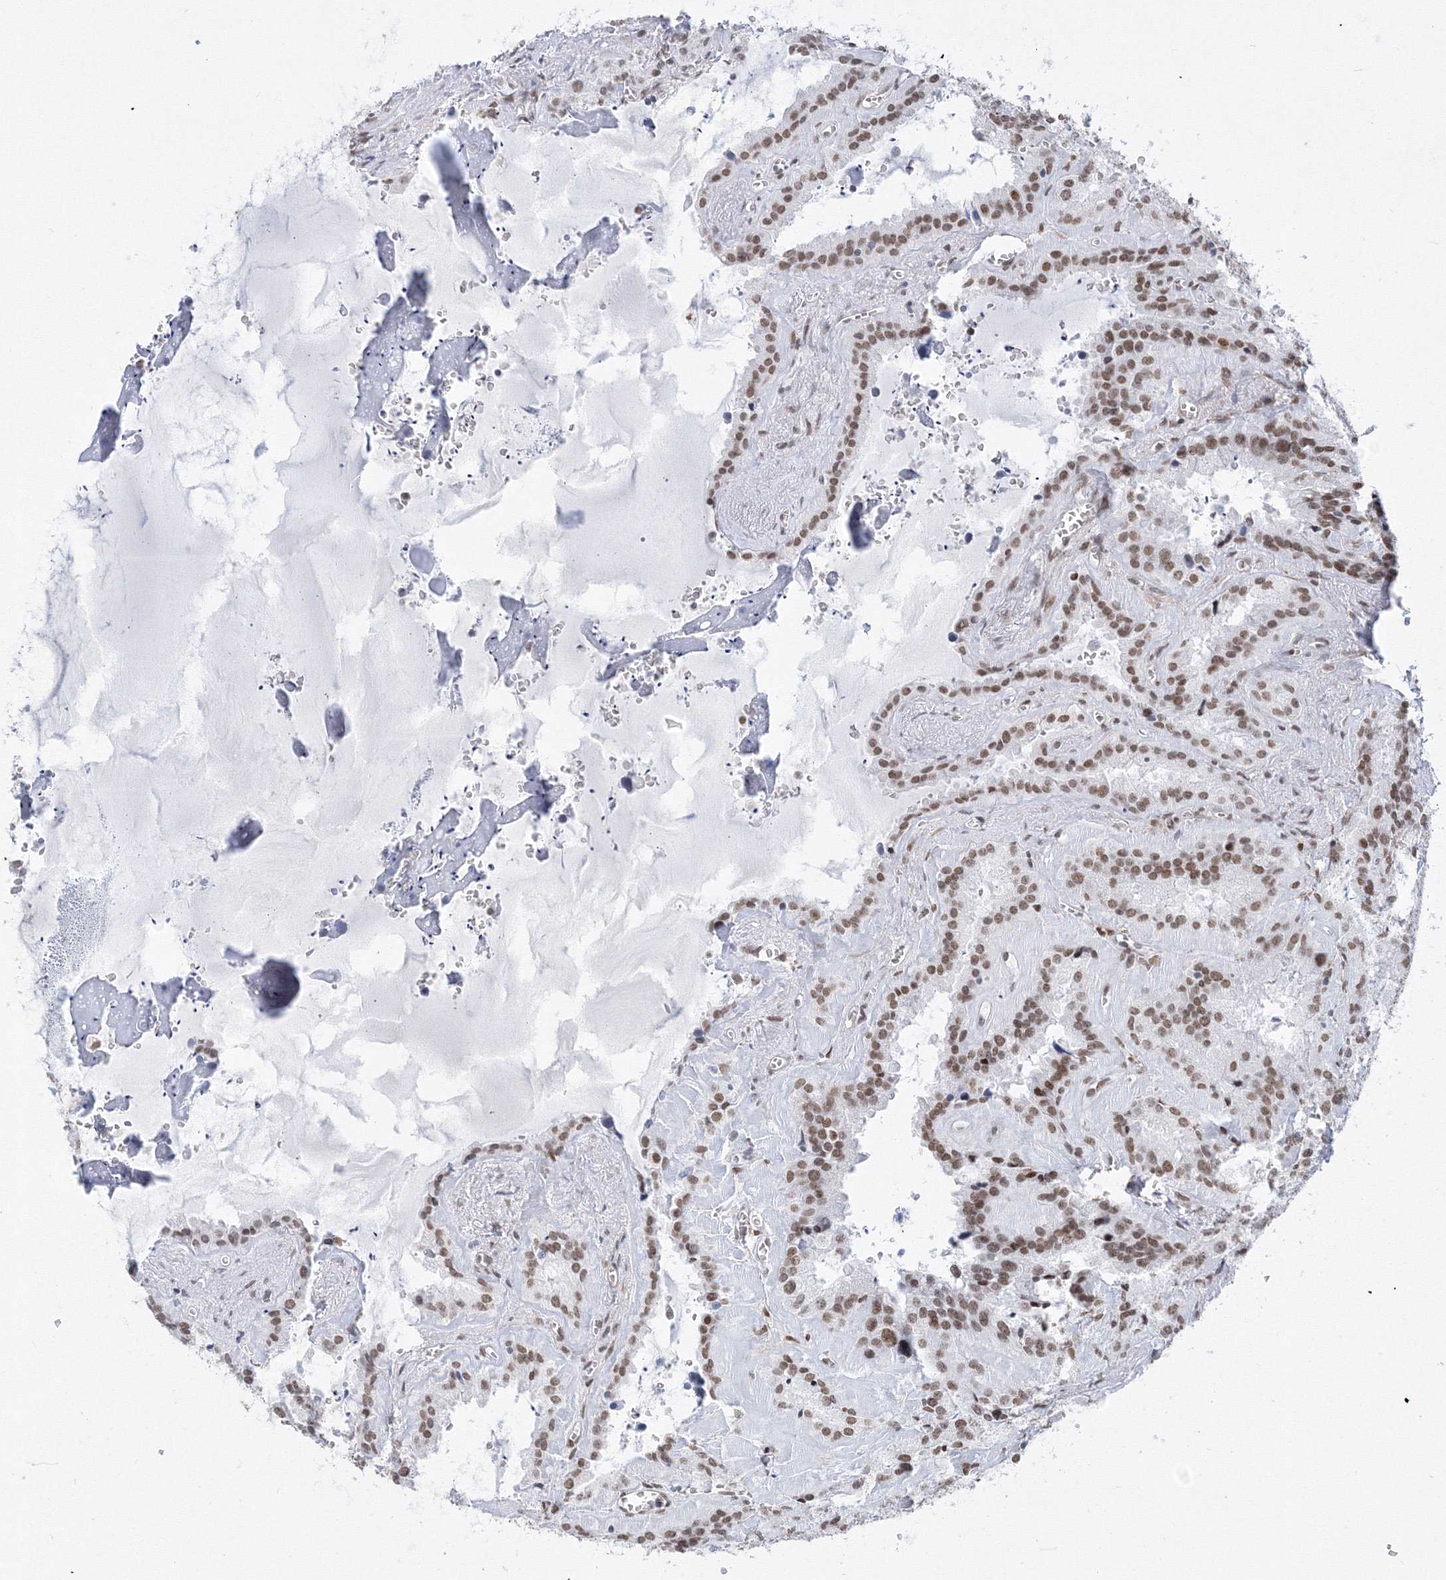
{"staining": {"intensity": "moderate", "quantity": ">75%", "location": "nuclear"}, "tissue": "seminal vesicle", "cell_type": "Glandular cells", "image_type": "normal", "snomed": [{"axis": "morphology", "description": "Normal tissue, NOS"}, {"axis": "topography", "description": "Prostate"}, {"axis": "topography", "description": "Seminal veicle"}], "caption": "This photomicrograph shows immunohistochemistry (IHC) staining of benign seminal vesicle, with medium moderate nuclear positivity in approximately >75% of glandular cells.", "gene": "ZNF638", "patient": {"sex": "male", "age": 59}}